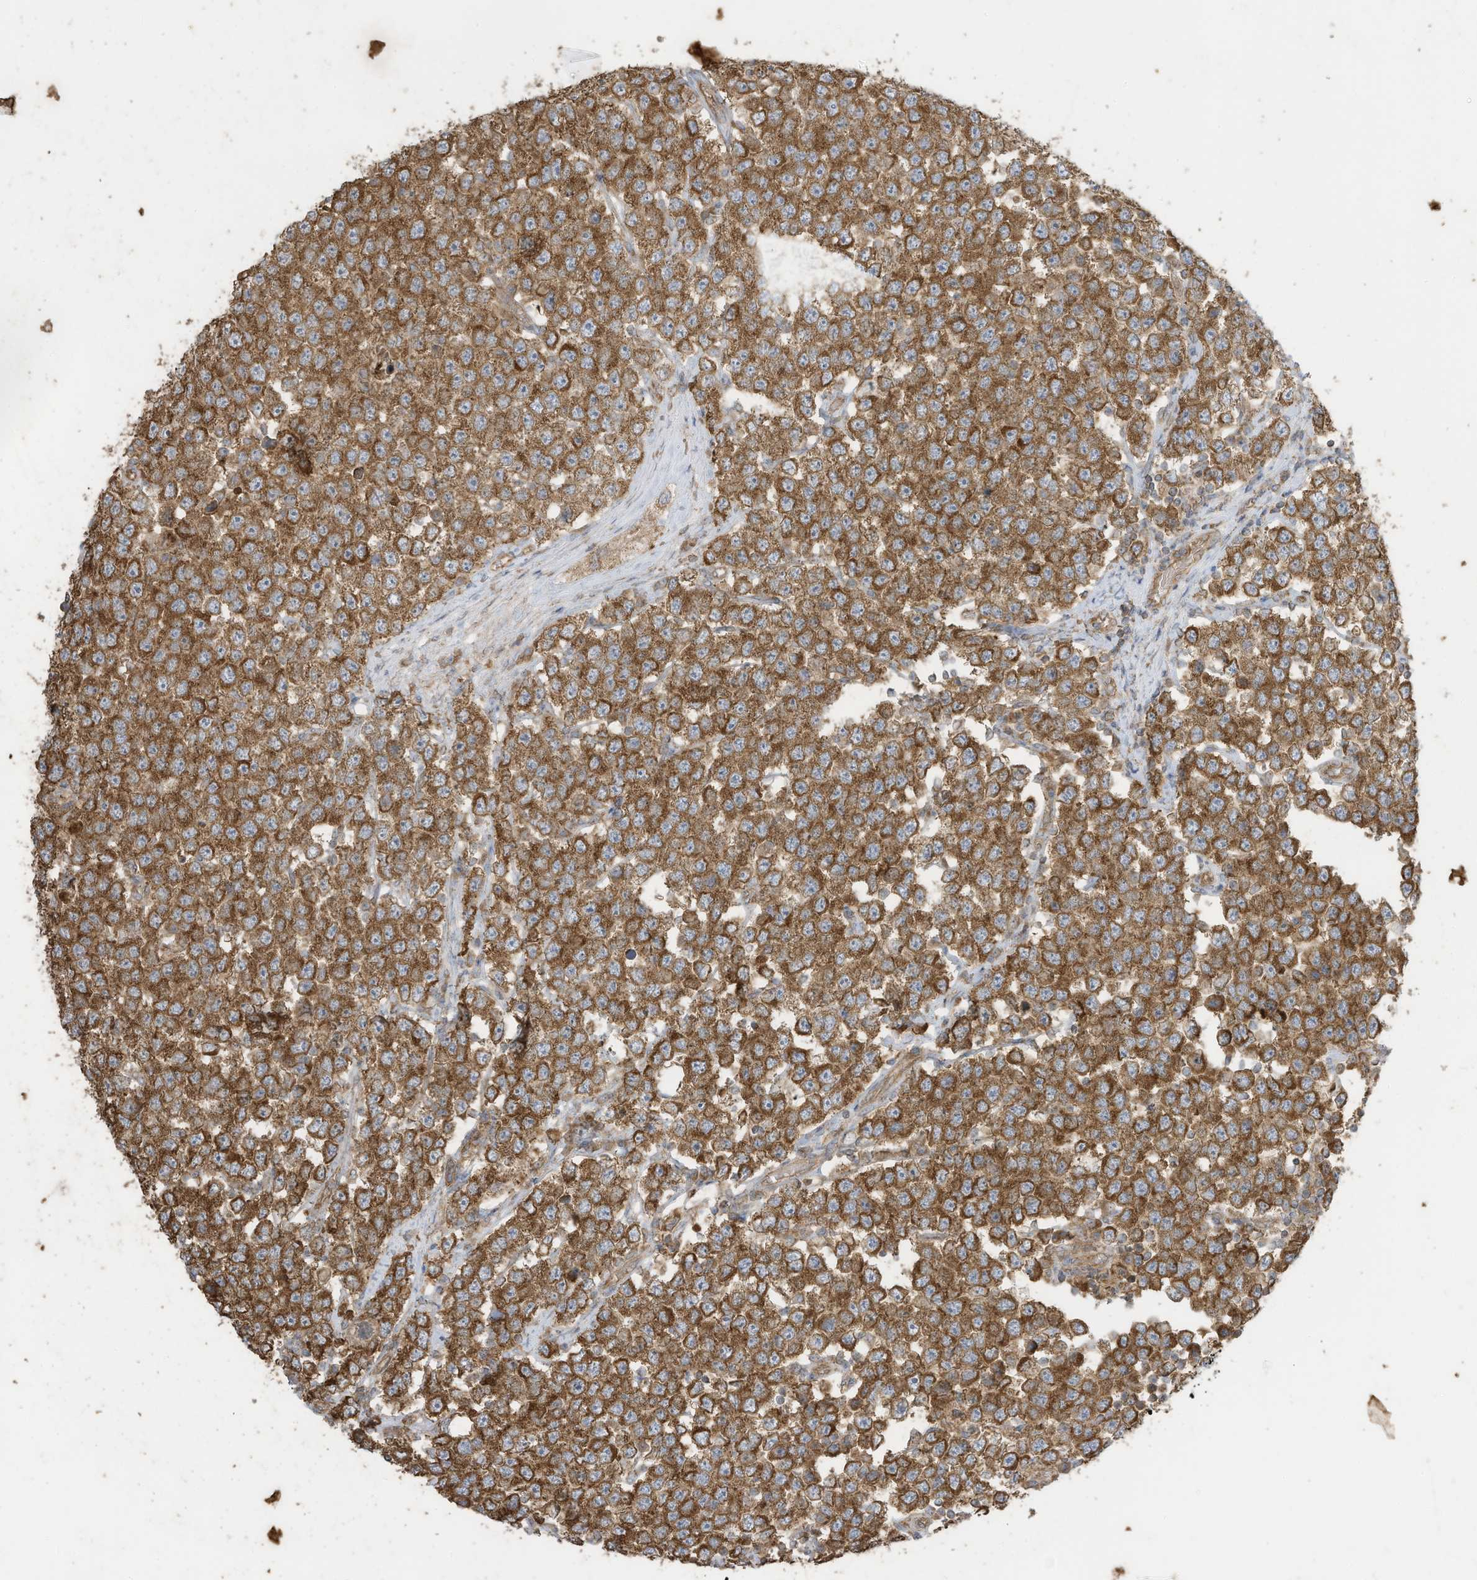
{"staining": {"intensity": "moderate", "quantity": ">75%", "location": "cytoplasmic/membranous"}, "tissue": "testis cancer", "cell_type": "Tumor cells", "image_type": "cancer", "snomed": [{"axis": "morphology", "description": "Seminoma, NOS"}, {"axis": "topography", "description": "Testis"}], "caption": "A brown stain highlights moderate cytoplasmic/membranous staining of a protein in seminoma (testis) tumor cells. (Brightfield microscopy of DAB IHC at high magnification).", "gene": "CGAS", "patient": {"sex": "male", "age": 28}}